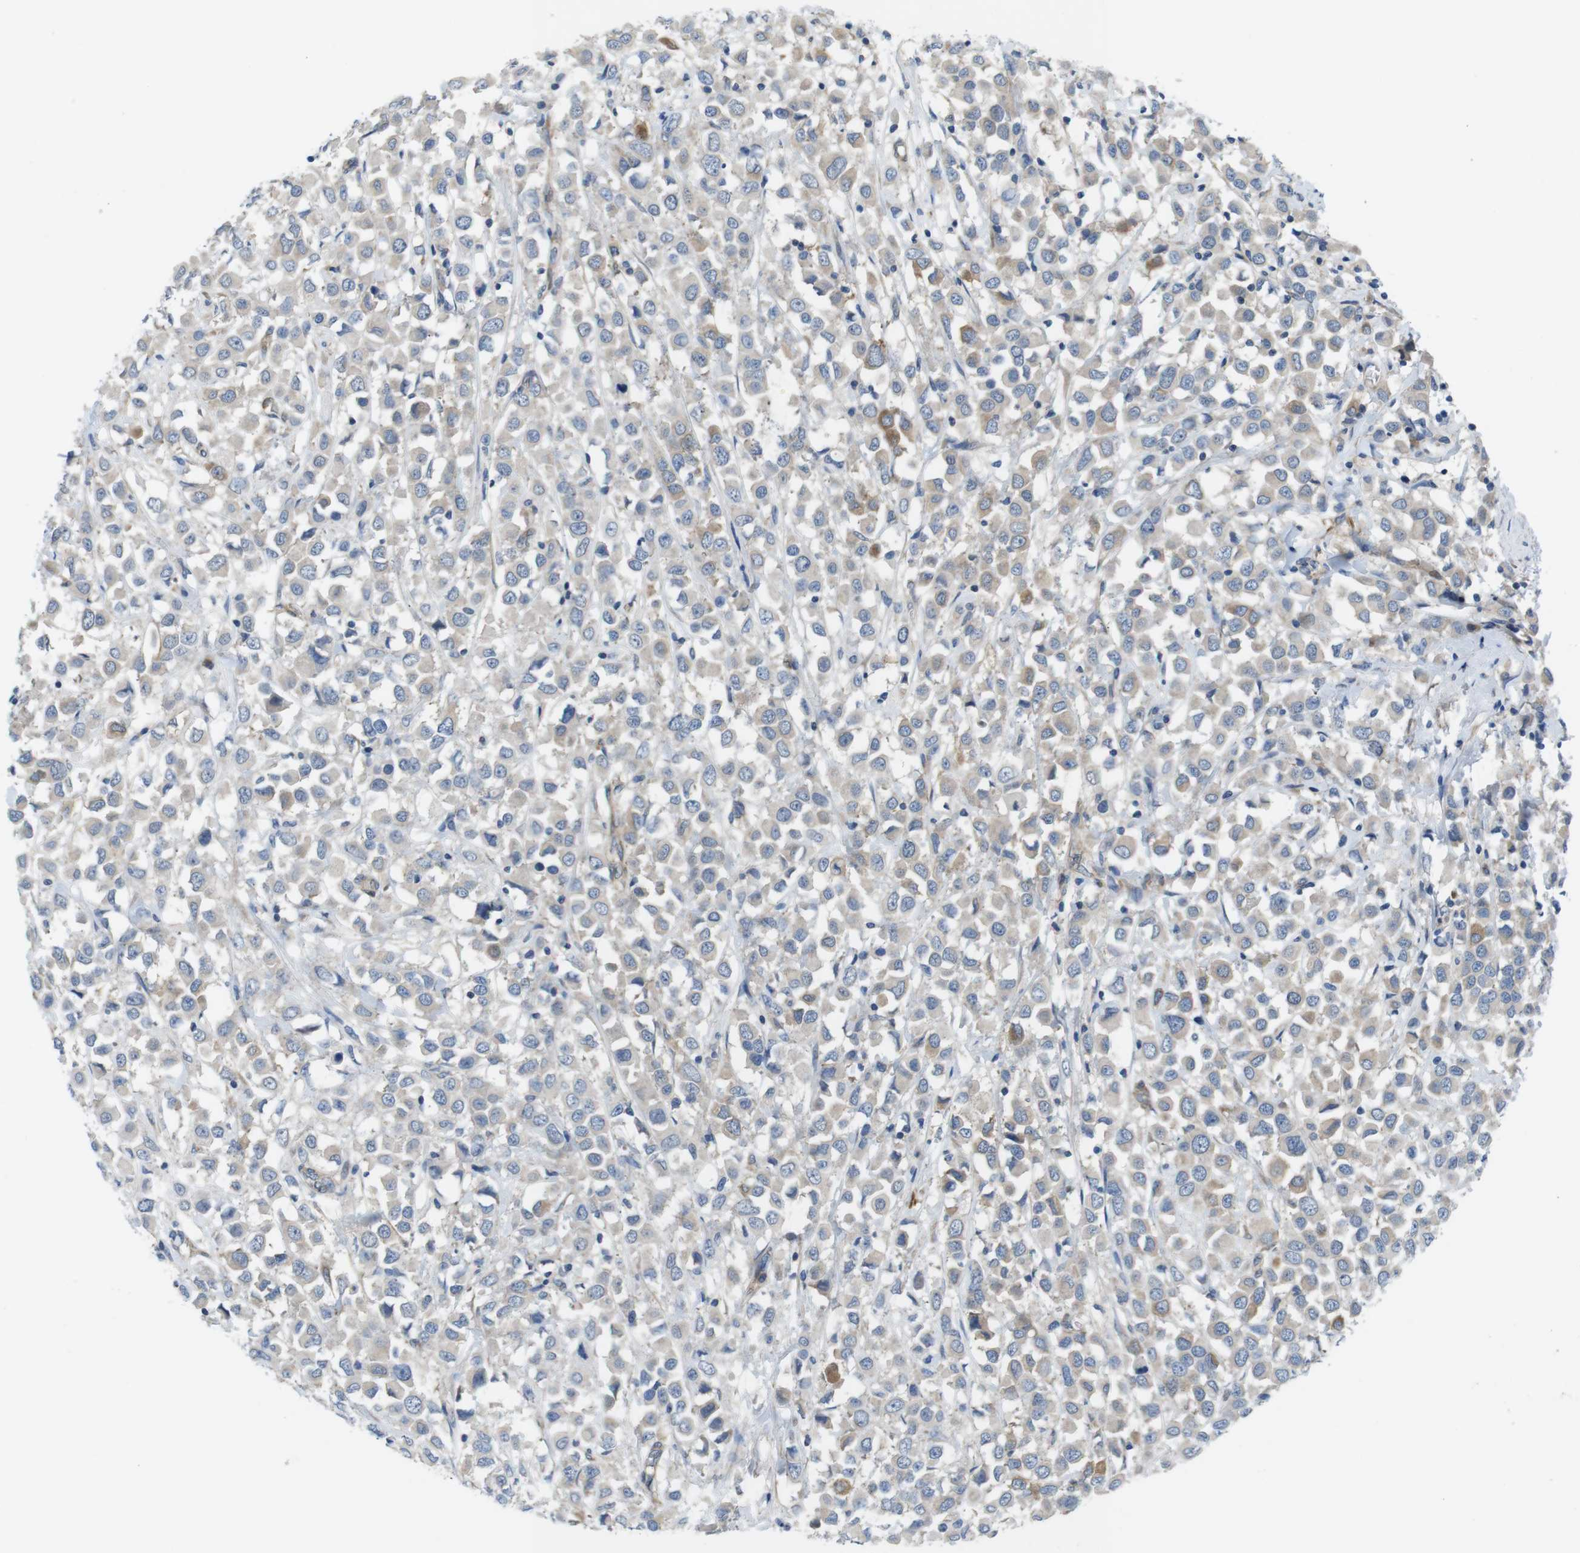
{"staining": {"intensity": "weak", "quantity": "25%-75%", "location": "cytoplasmic/membranous"}, "tissue": "breast cancer", "cell_type": "Tumor cells", "image_type": "cancer", "snomed": [{"axis": "morphology", "description": "Duct carcinoma"}, {"axis": "topography", "description": "Breast"}], "caption": "High-magnification brightfield microscopy of invasive ductal carcinoma (breast) stained with DAB (3,3'-diaminobenzidine) (brown) and counterstained with hematoxylin (blue). tumor cells exhibit weak cytoplasmic/membranous staining is present in about25%-75% of cells. The staining was performed using DAB, with brown indicating positive protein expression. Nuclei are stained blue with hematoxylin.", "gene": "DCLK1", "patient": {"sex": "female", "age": 61}}